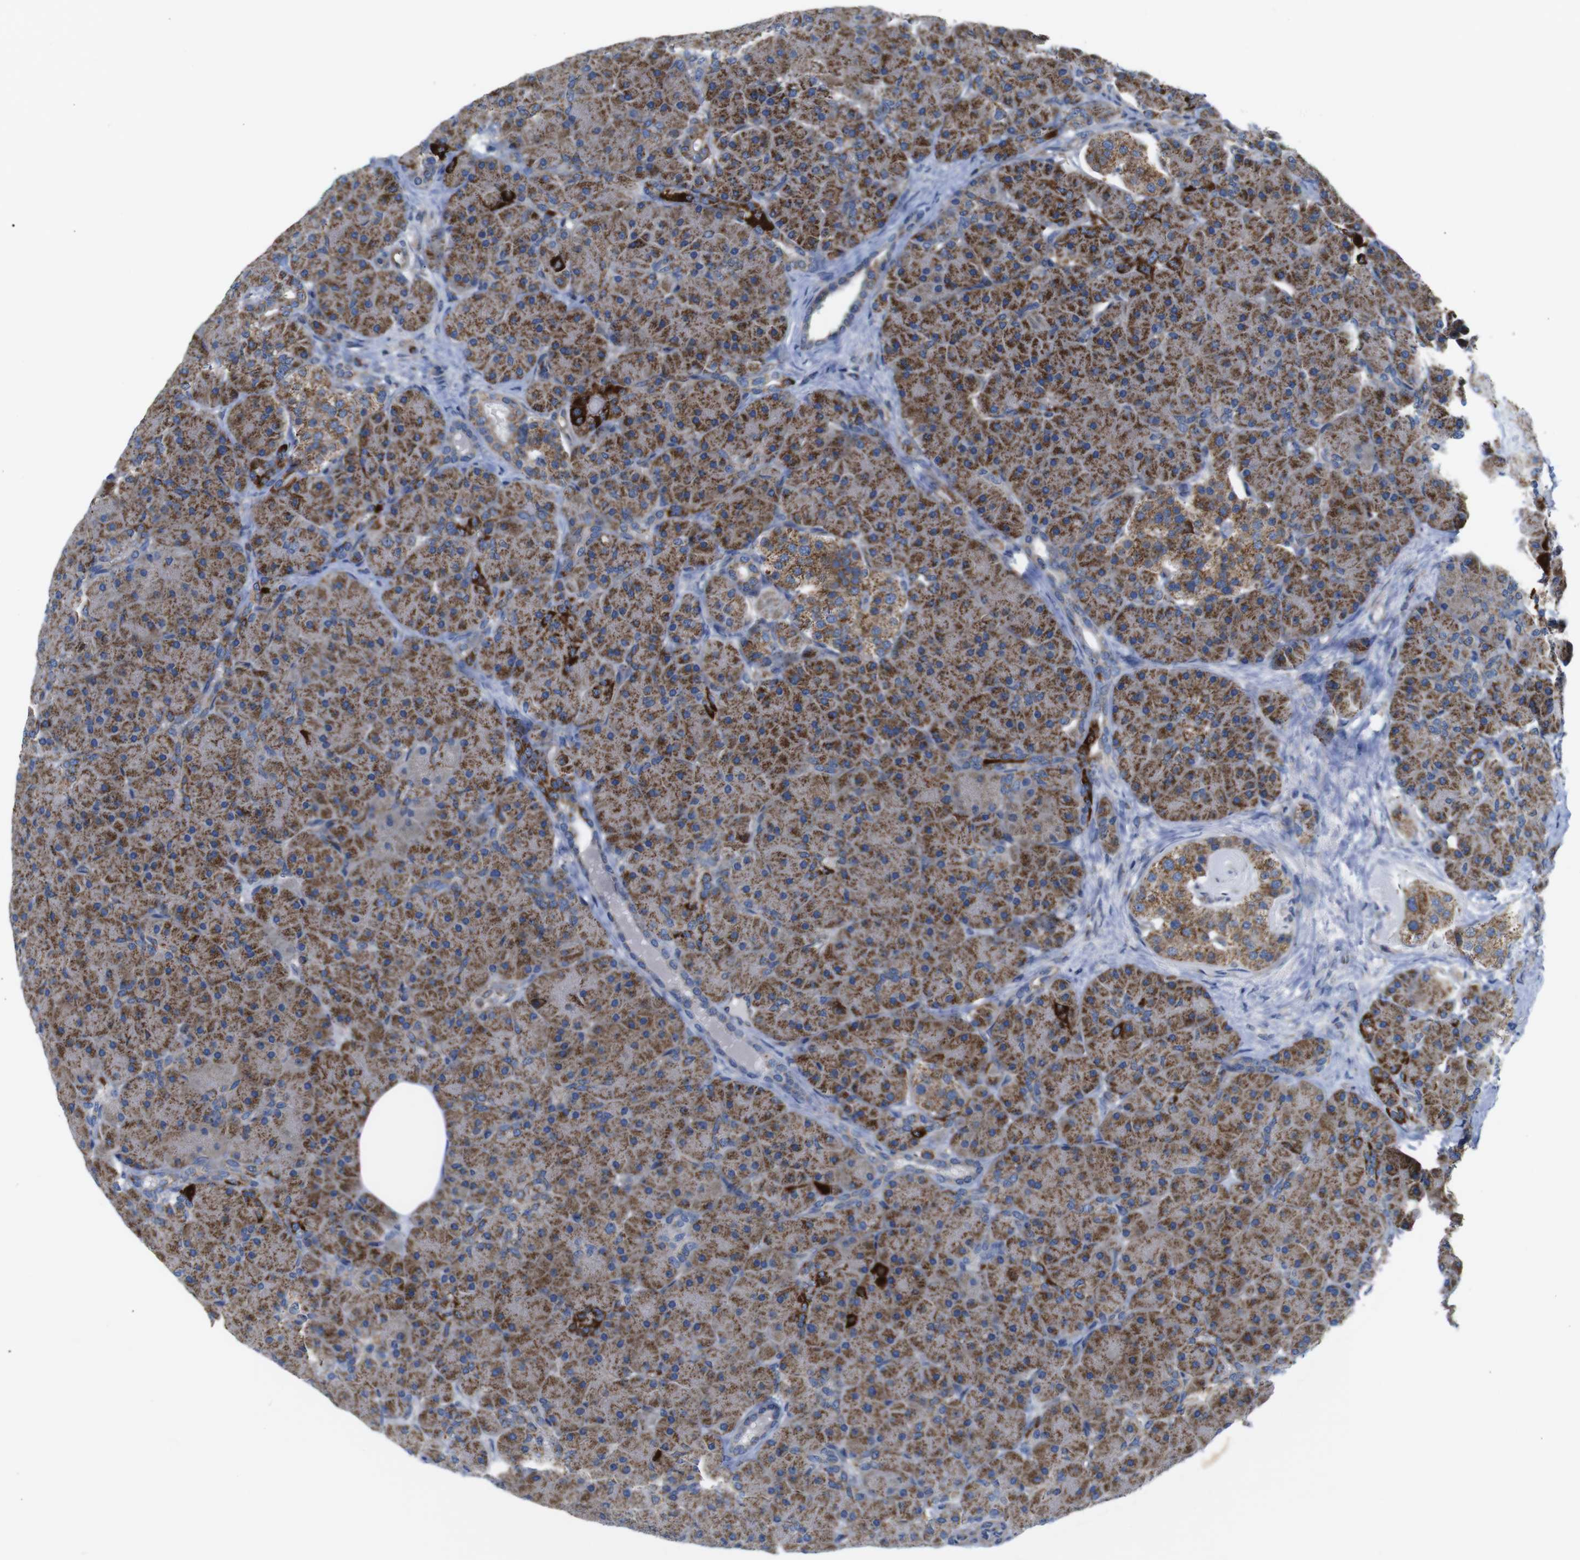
{"staining": {"intensity": "strong", "quantity": ">75%", "location": "cytoplasmic/membranous"}, "tissue": "pancreas", "cell_type": "Exocrine glandular cells", "image_type": "normal", "snomed": [{"axis": "morphology", "description": "Normal tissue, NOS"}, {"axis": "topography", "description": "Pancreas"}], "caption": "Immunohistochemical staining of unremarkable human pancreas exhibits >75% levels of strong cytoplasmic/membranous protein staining in about >75% of exocrine glandular cells. (Stains: DAB in brown, nuclei in blue, Microscopy: brightfield microscopy at high magnification).", "gene": "PDCD1LG2", "patient": {"sex": "male", "age": 66}}